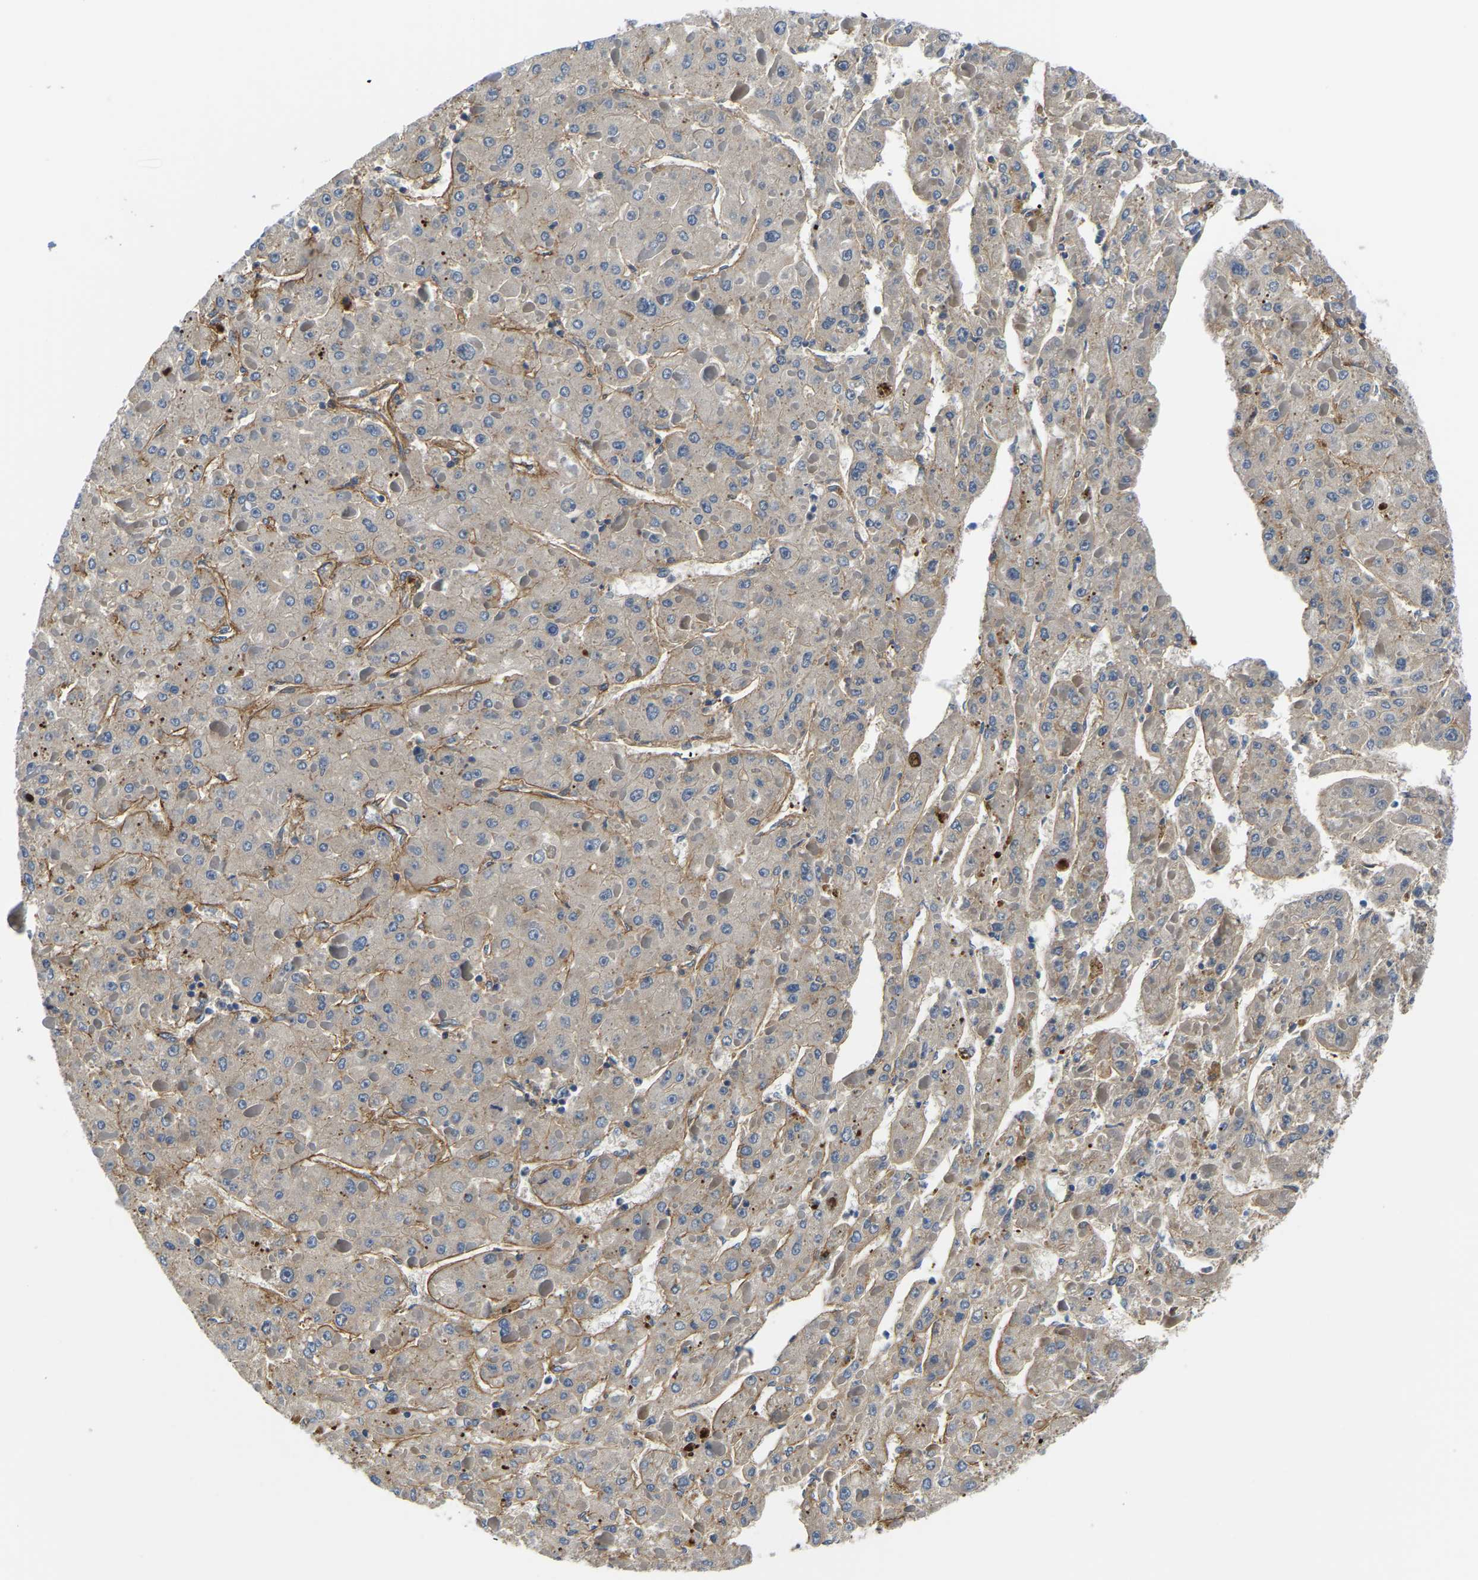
{"staining": {"intensity": "negative", "quantity": "none", "location": "none"}, "tissue": "liver cancer", "cell_type": "Tumor cells", "image_type": "cancer", "snomed": [{"axis": "morphology", "description": "Carcinoma, Hepatocellular, NOS"}, {"axis": "topography", "description": "Liver"}], "caption": "Immunohistochemical staining of hepatocellular carcinoma (liver) reveals no significant staining in tumor cells.", "gene": "LIAS", "patient": {"sex": "female", "age": 73}}